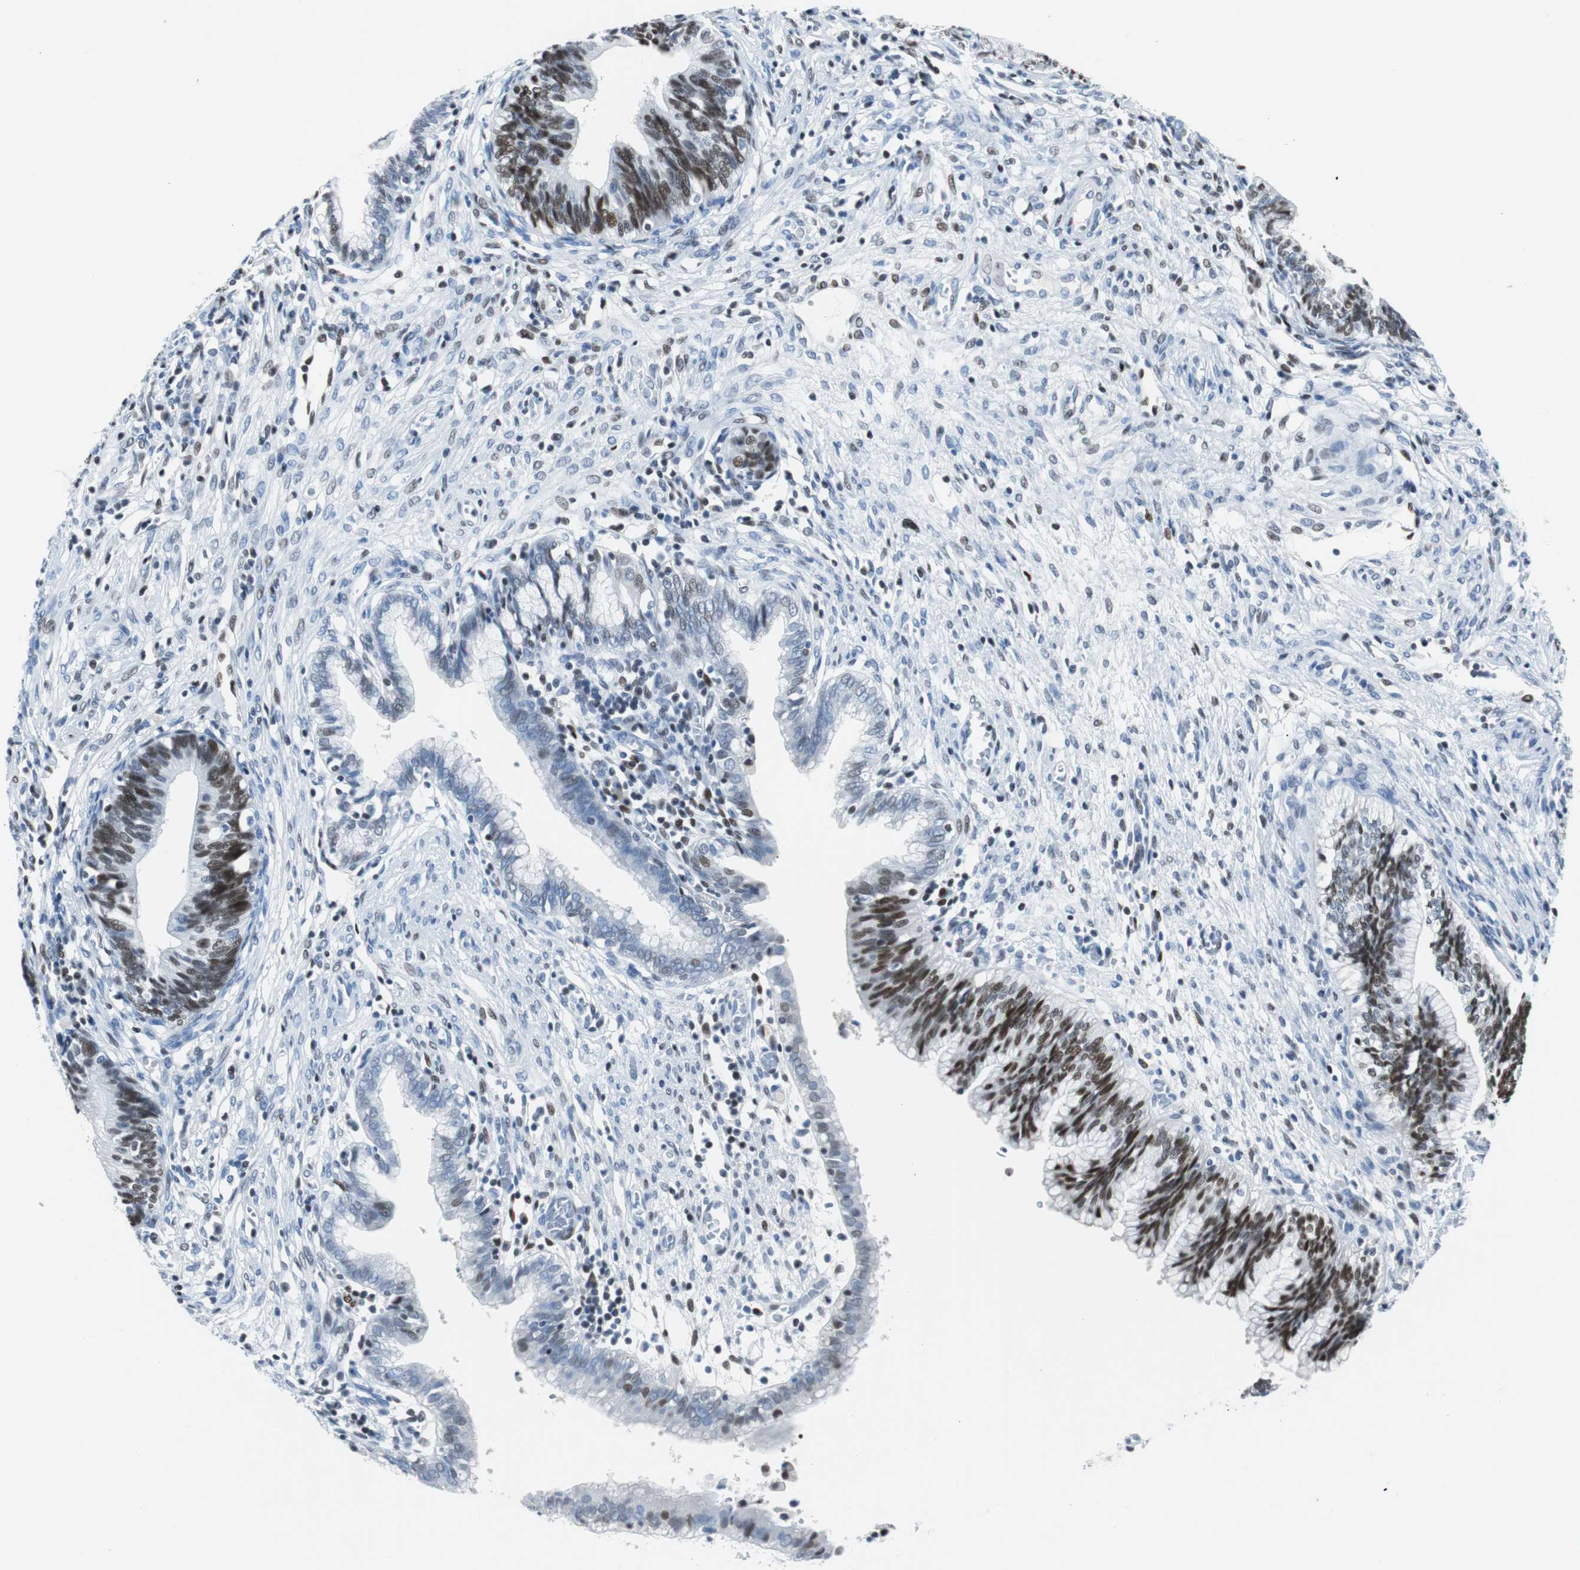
{"staining": {"intensity": "moderate", "quantity": ">75%", "location": "nuclear"}, "tissue": "cervical cancer", "cell_type": "Tumor cells", "image_type": "cancer", "snomed": [{"axis": "morphology", "description": "Adenocarcinoma, NOS"}, {"axis": "topography", "description": "Cervix"}], "caption": "Human cervical cancer (adenocarcinoma) stained for a protein (brown) shows moderate nuclear positive positivity in about >75% of tumor cells.", "gene": "JUN", "patient": {"sex": "female", "age": 44}}